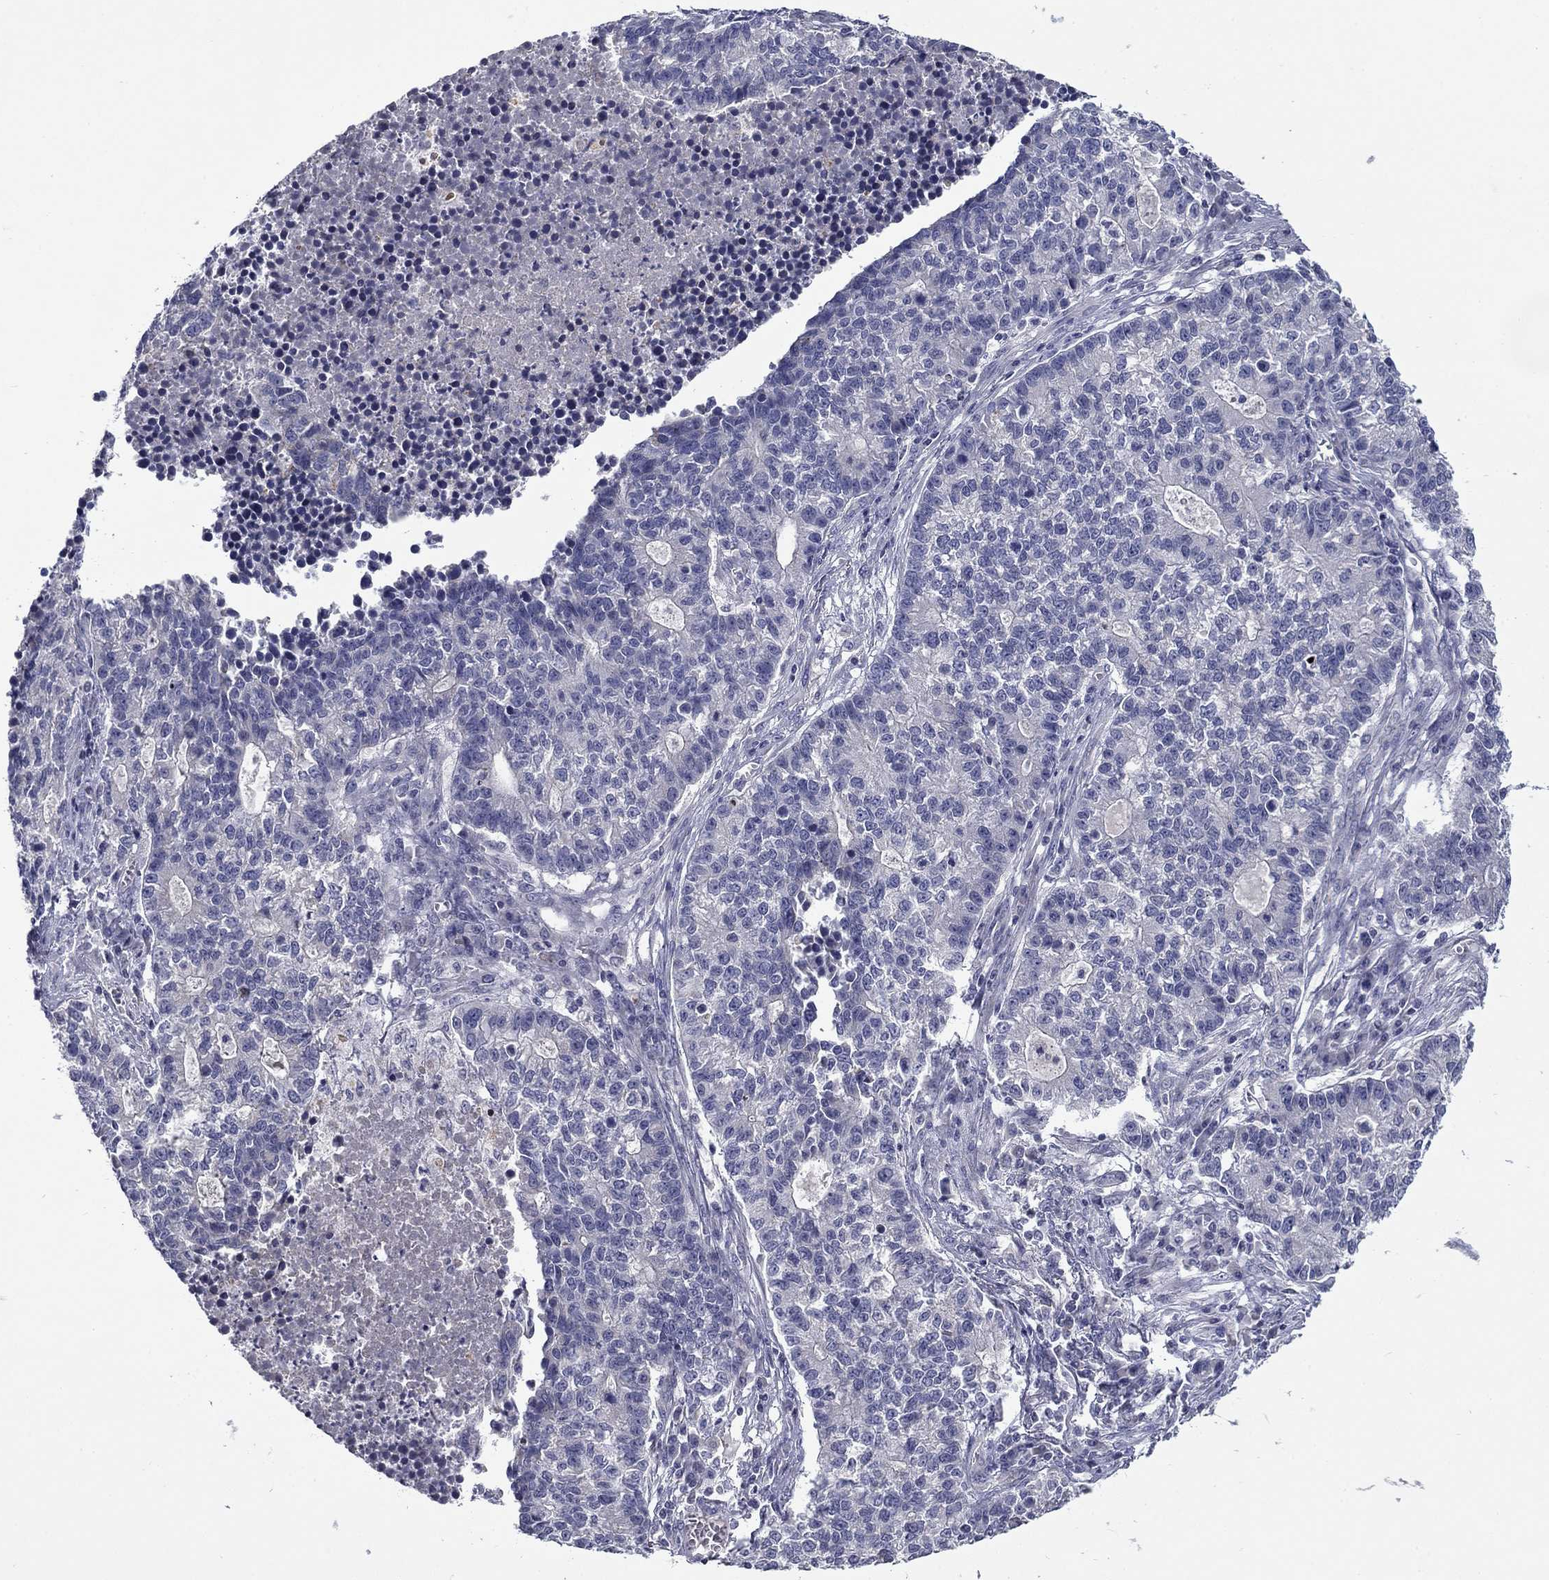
{"staining": {"intensity": "negative", "quantity": "none", "location": "none"}, "tissue": "lung cancer", "cell_type": "Tumor cells", "image_type": "cancer", "snomed": [{"axis": "morphology", "description": "Adenocarcinoma, NOS"}, {"axis": "topography", "description": "Lung"}], "caption": "This is an immunohistochemistry image of lung cancer (adenocarcinoma). There is no staining in tumor cells.", "gene": "SPATA7", "patient": {"sex": "male", "age": 57}}